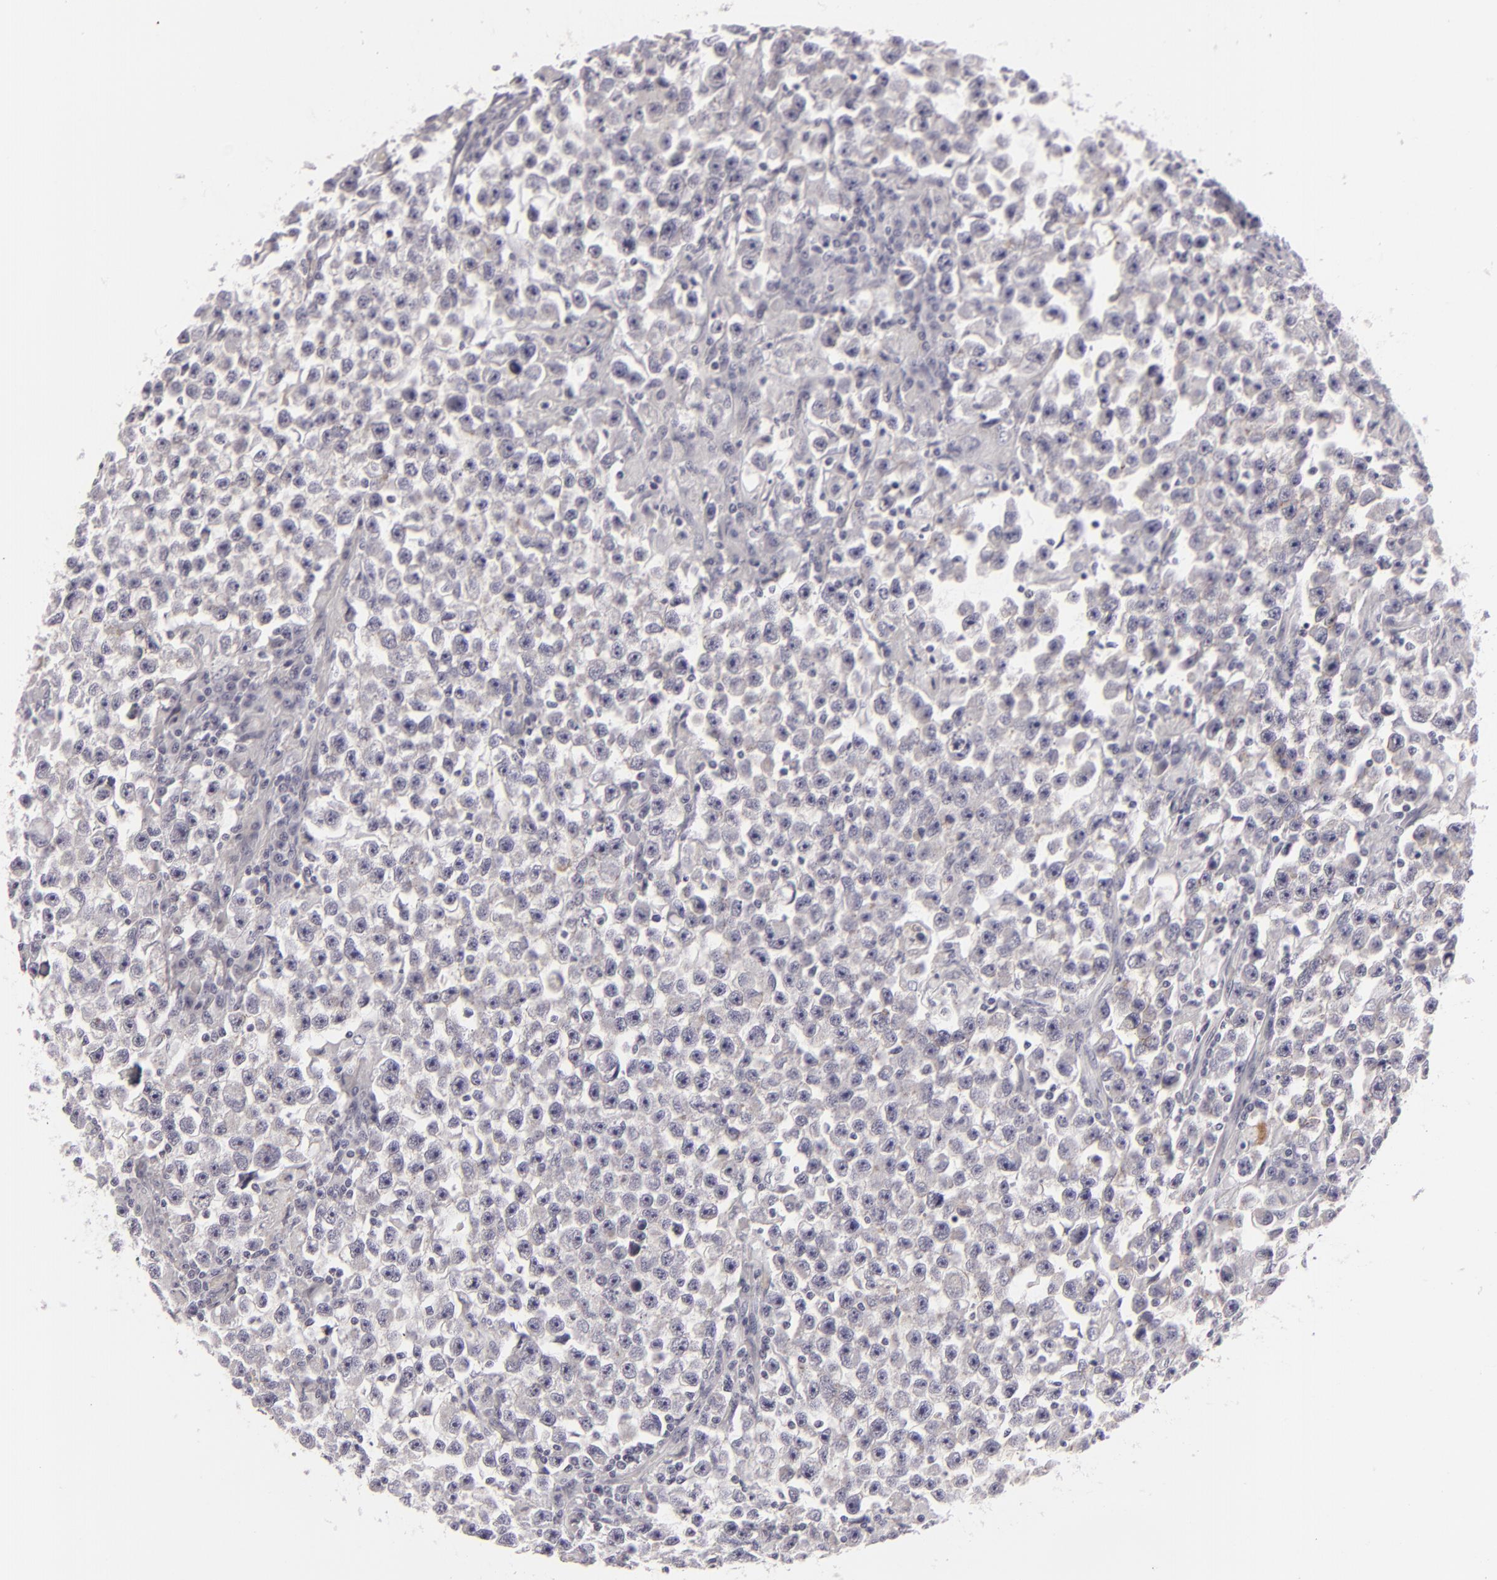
{"staining": {"intensity": "negative", "quantity": "none", "location": "none"}, "tissue": "testis cancer", "cell_type": "Tumor cells", "image_type": "cancer", "snomed": [{"axis": "morphology", "description": "Seminoma, NOS"}, {"axis": "topography", "description": "Testis"}], "caption": "Testis cancer (seminoma) was stained to show a protein in brown. There is no significant positivity in tumor cells.", "gene": "JUP", "patient": {"sex": "male", "age": 33}}